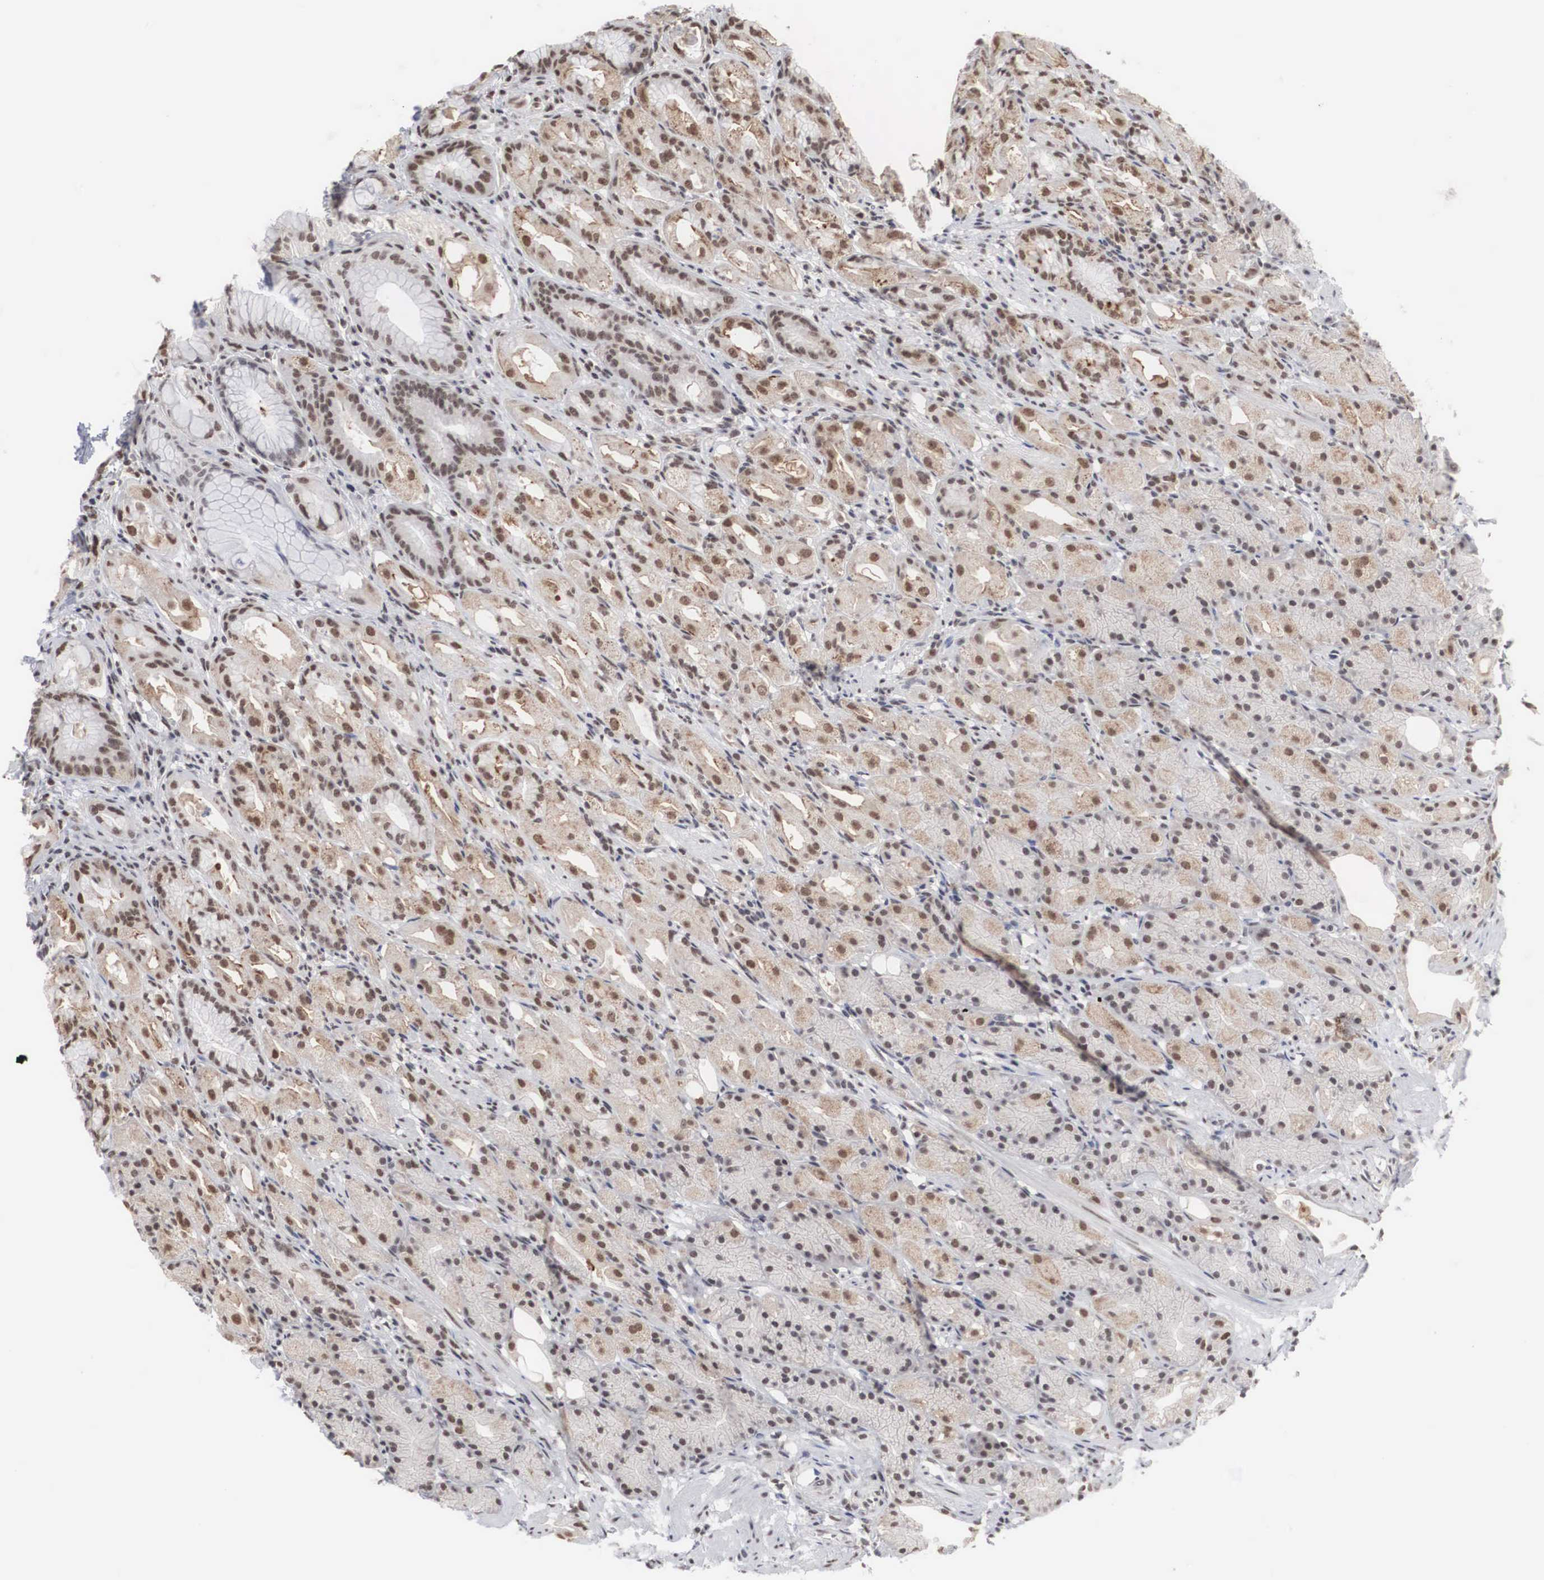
{"staining": {"intensity": "weak", "quantity": "25%-75%", "location": "cytoplasmic/membranous,nuclear"}, "tissue": "stomach", "cell_type": "Glandular cells", "image_type": "normal", "snomed": [{"axis": "morphology", "description": "Normal tissue, NOS"}, {"axis": "topography", "description": "Stomach, upper"}], "caption": "Human stomach stained with a brown dye demonstrates weak cytoplasmic/membranous,nuclear positive staining in approximately 25%-75% of glandular cells.", "gene": "AUTS2", "patient": {"sex": "female", "age": 75}}